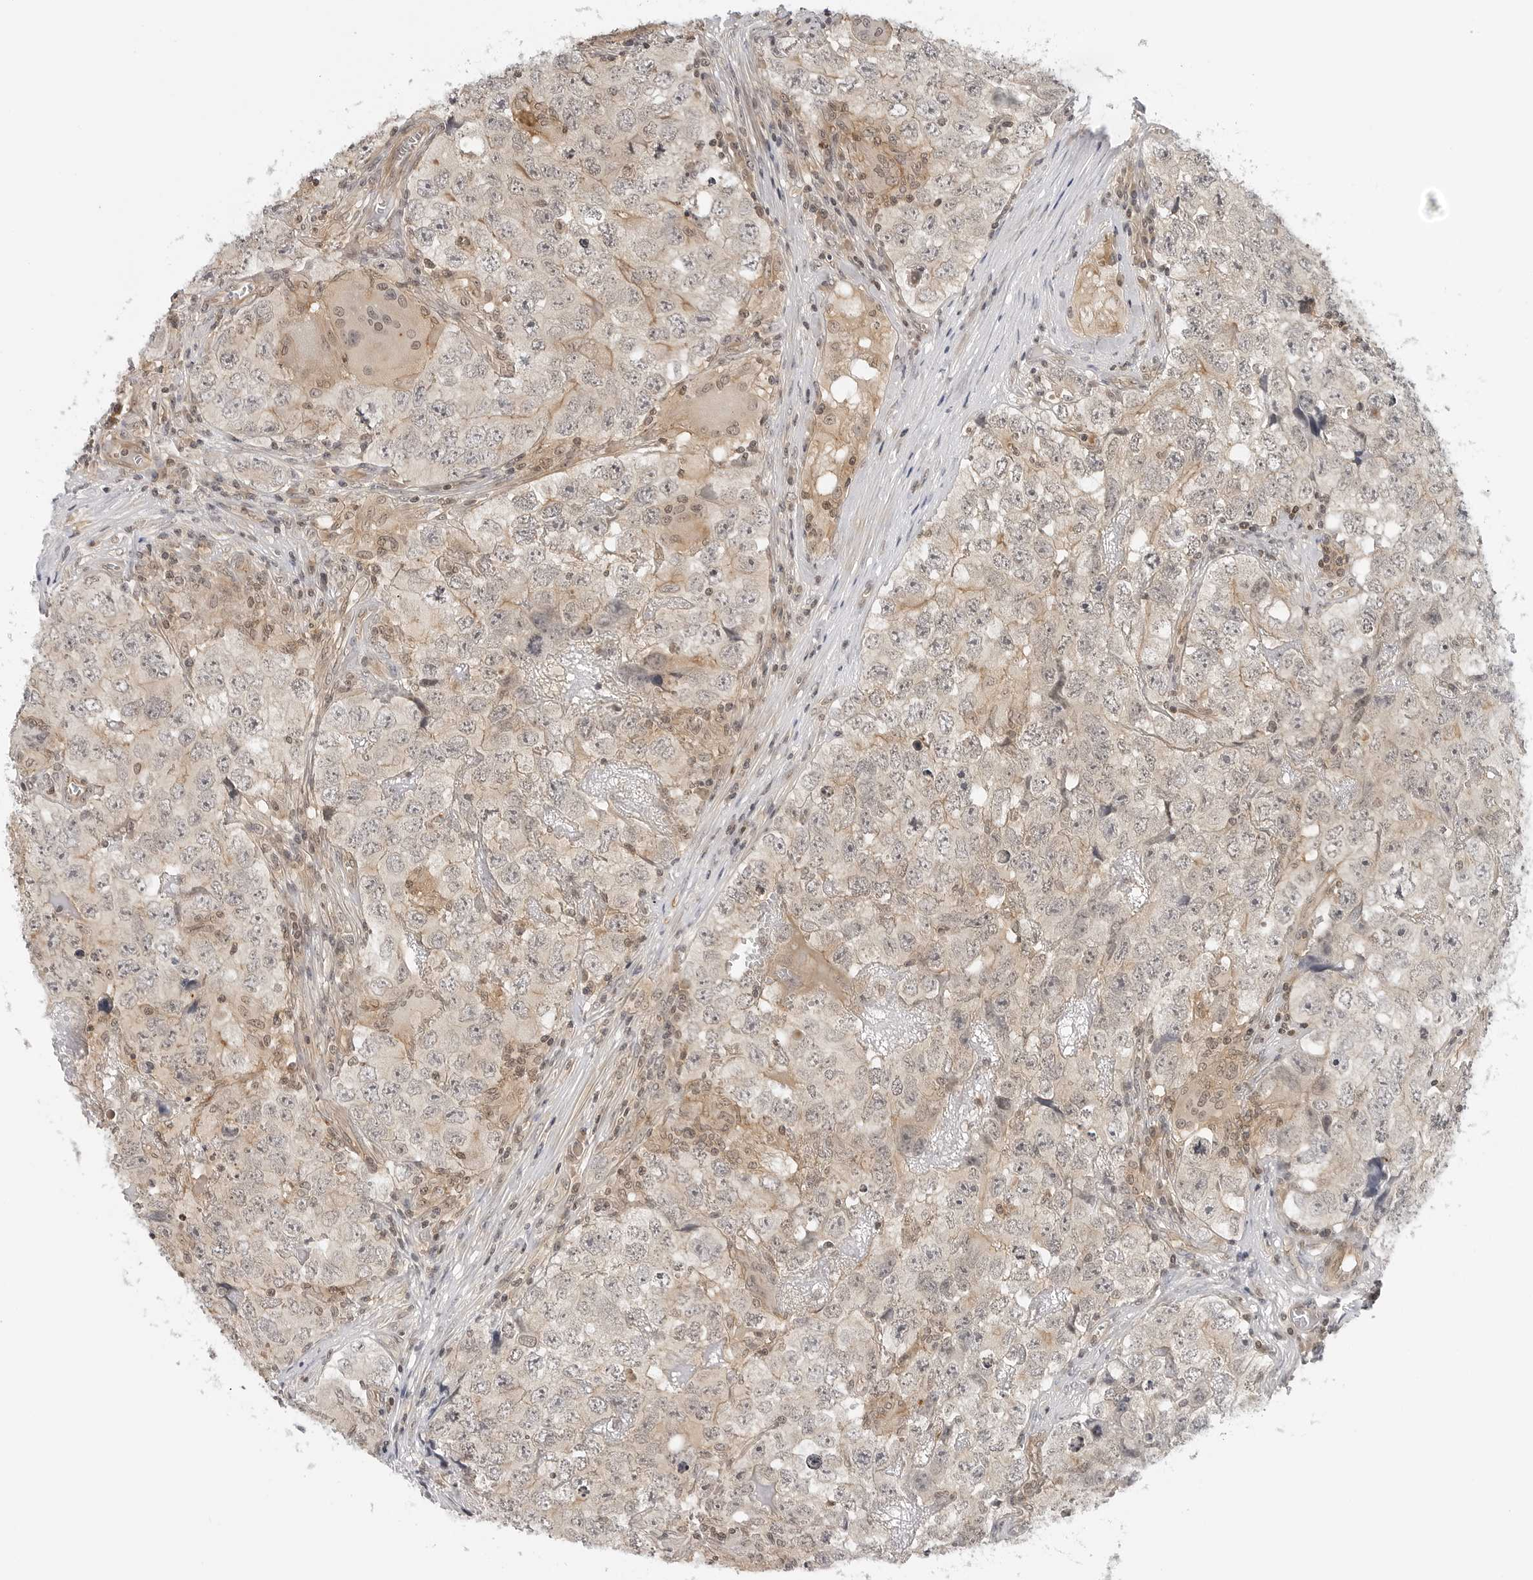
{"staining": {"intensity": "weak", "quantity": "25%-75%", "location": "cytoplasmic/membranous,nuclear"}, "tissue": "testis cancer", "cell_type": "Tumor cells", "image_type": "cancer", "snomed": [{"axis": "morphology", "description": "Seminoma, NOS"}, {"axis": "morphology", "description": "Carcinoma, Embryonal, NOS"}, {"axis": "topography", "description": "Testis"}], "caption": "Testis seminoma stained with DAB (3,3'-diaminobenzidine) IHC reveals low levels of weak cytoplasmic/membranous and nuclear staining in approximately 25%-75% of tumor cells.", "gene": "MAP2K5", "patient": {"sex": "male", "age": 43}}